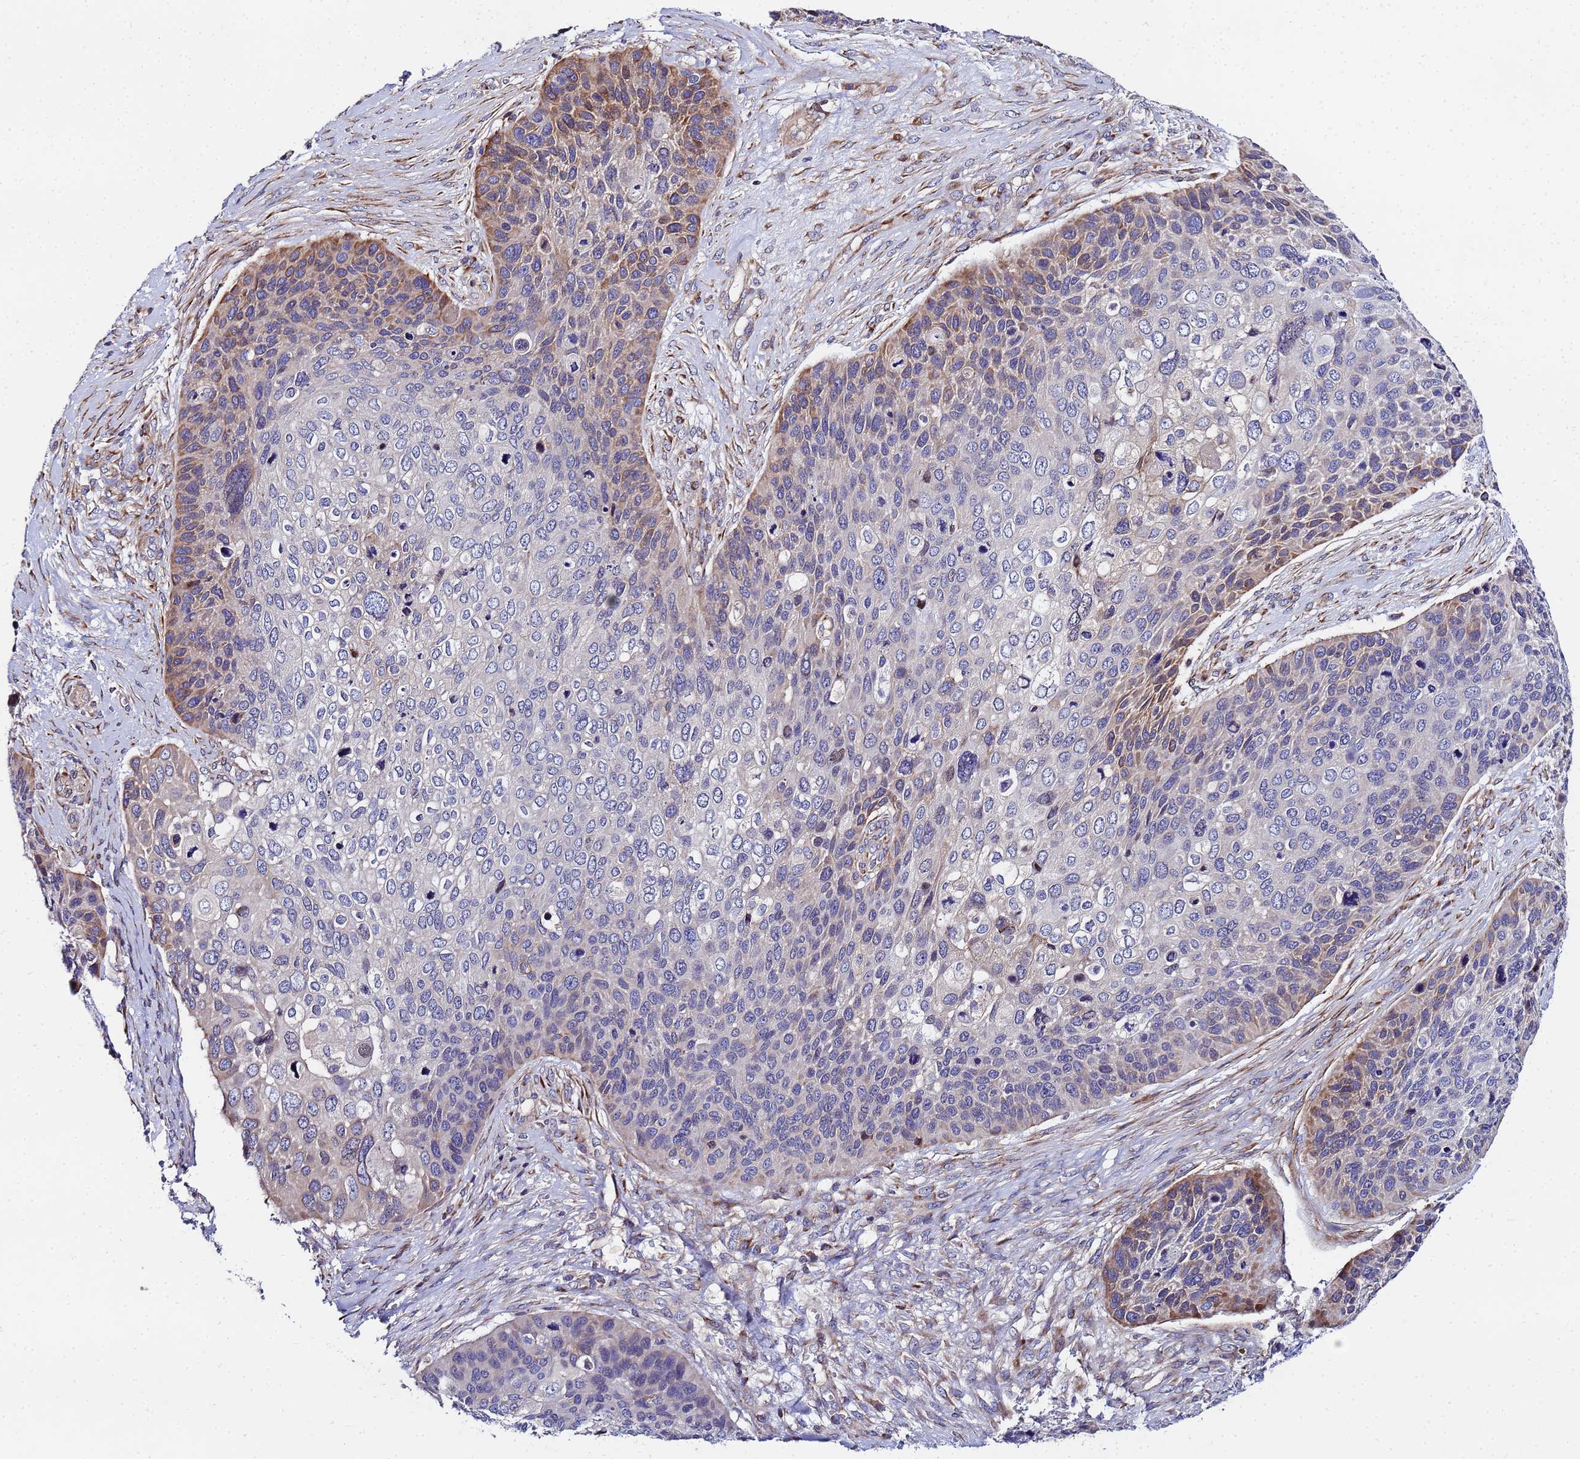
{"staining": {"intensity": "moderate", "quantity": "<25%", "location": "cytoplasmic/membranous"}, "tissue": "skin cancer", "cell_type": "Tumor cells", "image_type": "cancer", "snomed": [{"axis": "morphology", "description": "Basal cell carcinoma"}, {"axis": "topography", "description": "Skin"}], "caption": "Immunohistochemistry (IHC) histopathology image of human skin basal cell carcinoma stained for a protein (brown), which exhibits low levels of moderate cytoplasmic/membranous positivity in approximately <25% of tumor cells.", "gene": "POM121", "patient": {"sex": "female", "age": 74}}